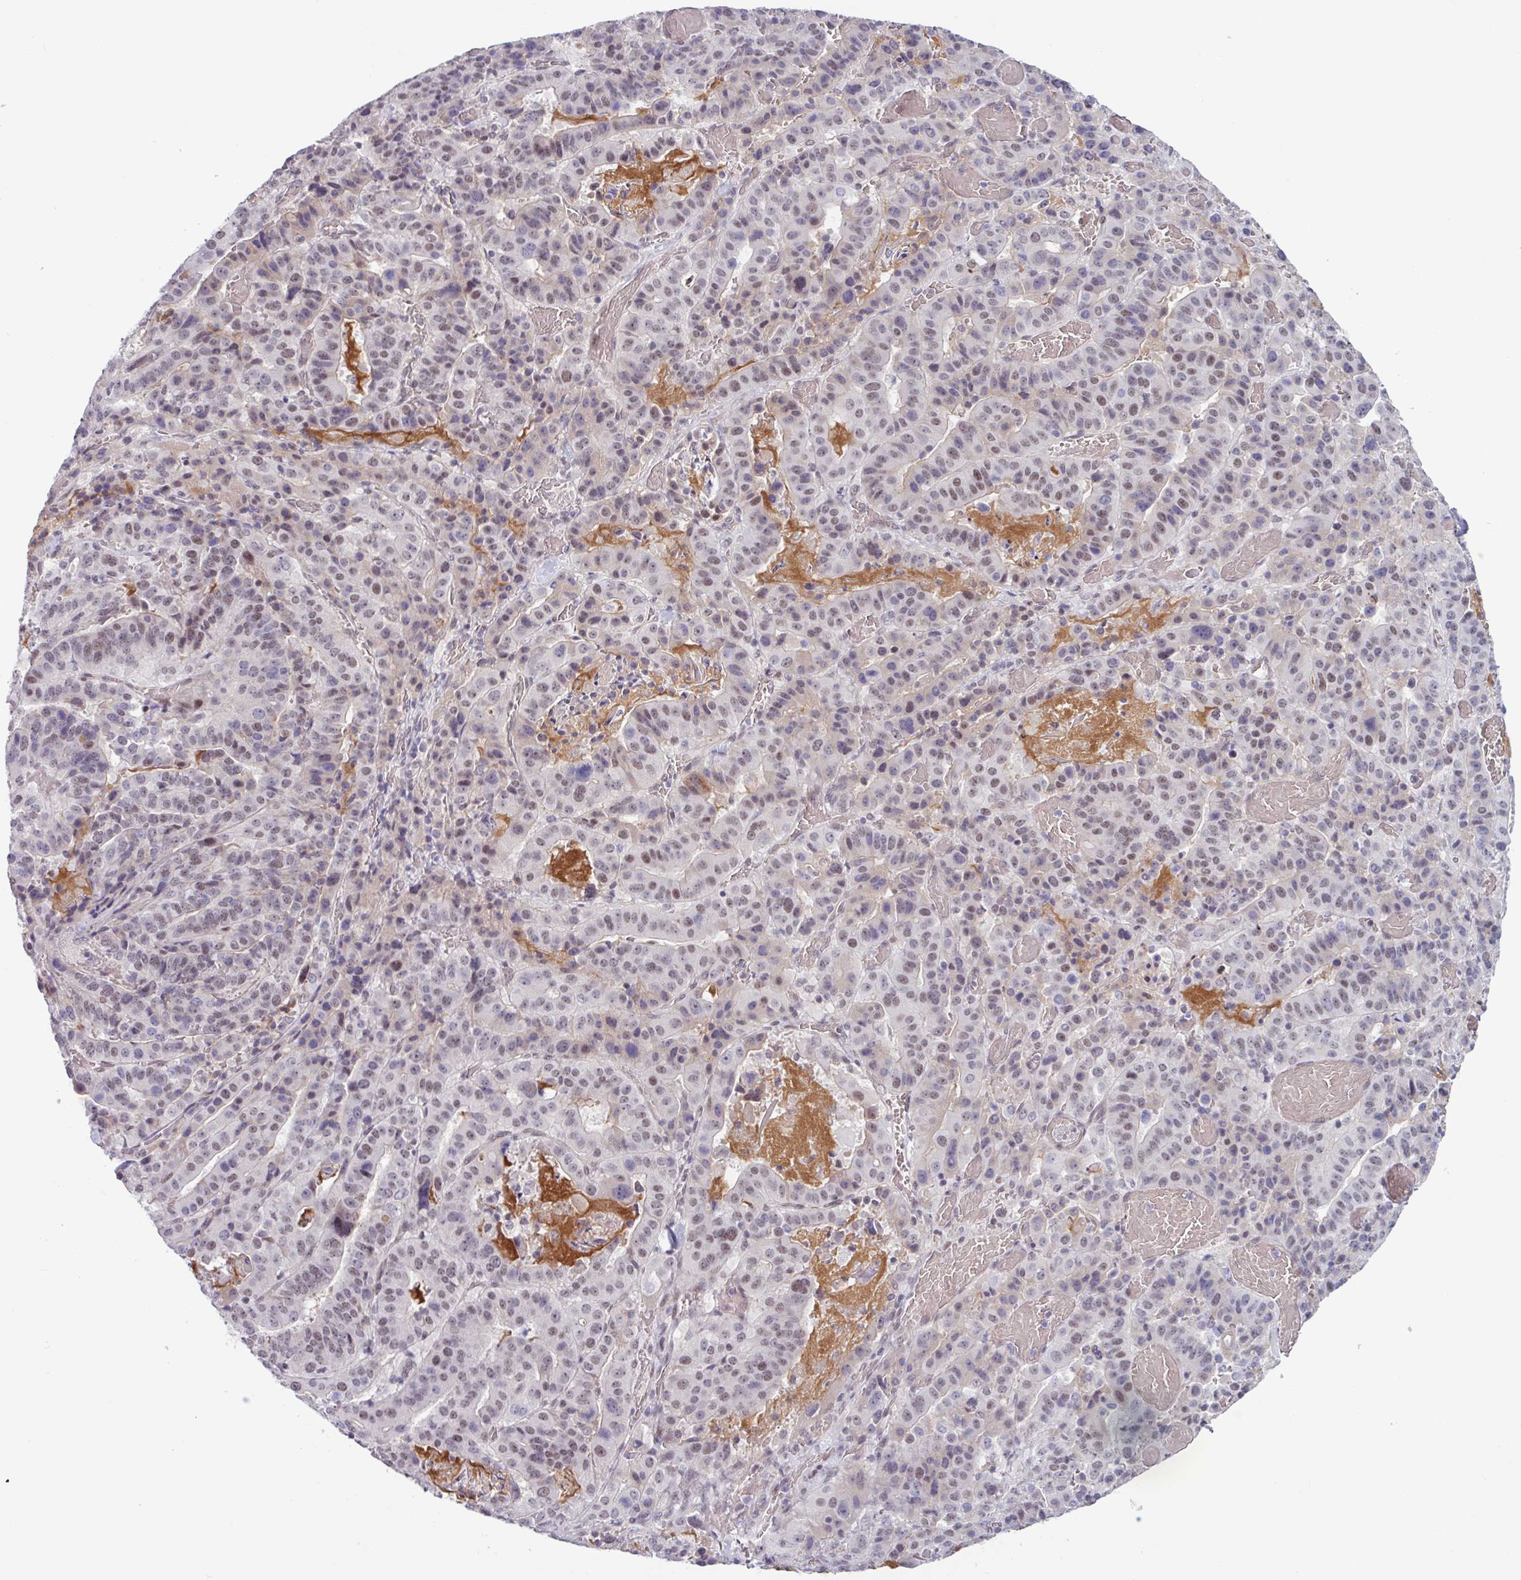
{"staining": {"intensity": "weak", "quantity": "<25%", "location": "nuclear"}, "tissue": "stomach cancer", "cell_type": "Tumor cells", "image_type": "cancer", "snomed": [{"axis": "morphology", "description": "Adenocarcinoma, NOS"}, {"axis": "topography", "description": "Stomach"}], "caption": "IHC micrograph of neoplastic tissue: stomach cancer stained with DAB (3,3'-diaminobenzidine) exhibits no significant protein expression in tumor cells.", "gene": "ZNF575", "patient": {"sex": "male", "age": 48}}